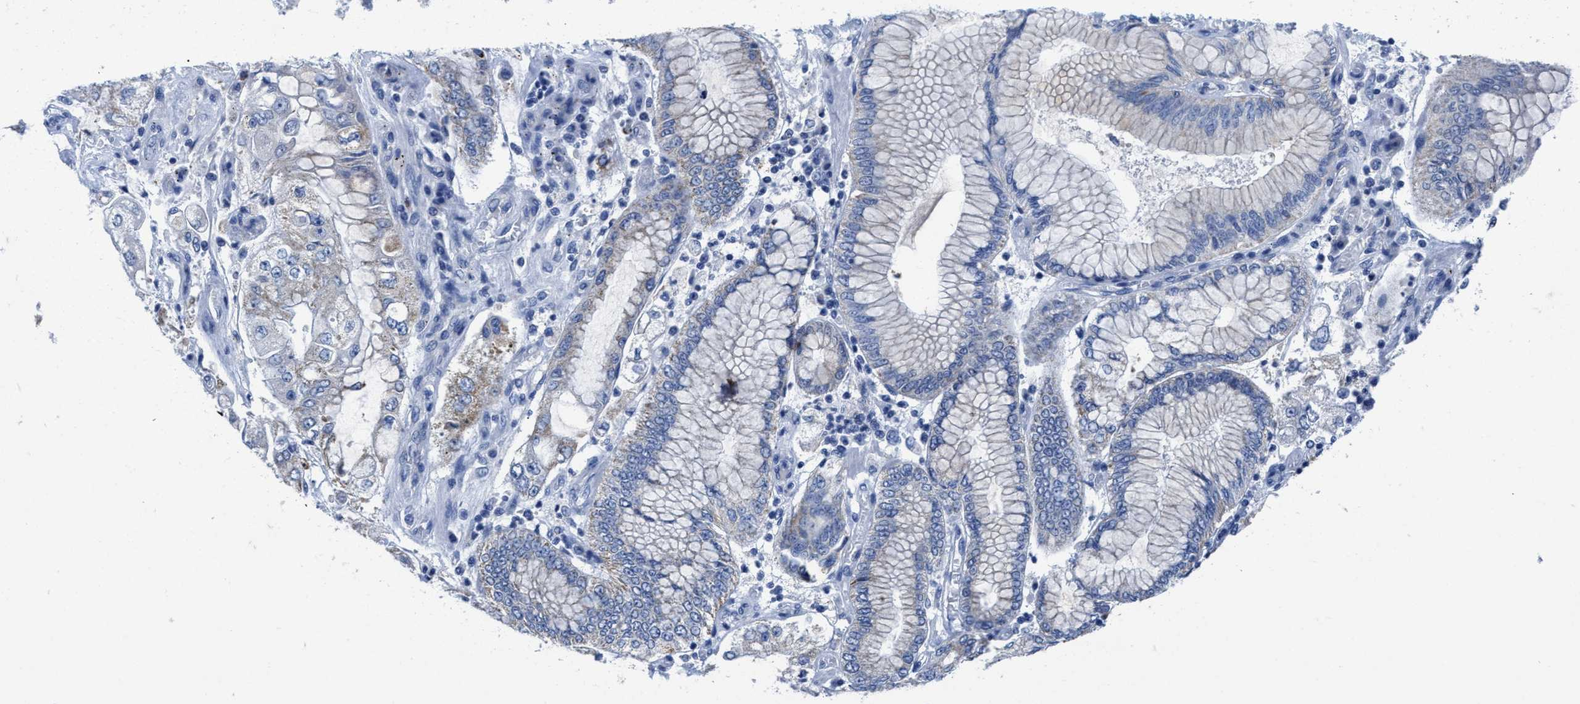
{"staining": {"intensity": "negative", "quantity": "none", "location": "none"}, "tissue": "stomach cancer", "cell_type": "Tumor cells", "image_type": "cancer", "snomed": [{"axis": "morphology", "description": "Adenocarcinoma, NOS"}, {"axis": "topography", "description": "Stomach"}], "caption": "An image of stomach cancer stained for a protein shows no brown staining in tumor cells. Brightfield microscopy of immunohistochemistry (IHC) stained with DAB (brown) and hematoxylin (blue), captured at high magnification.", "gene": "TBRG4", "patient": {"sex": "male", "age": 76}}